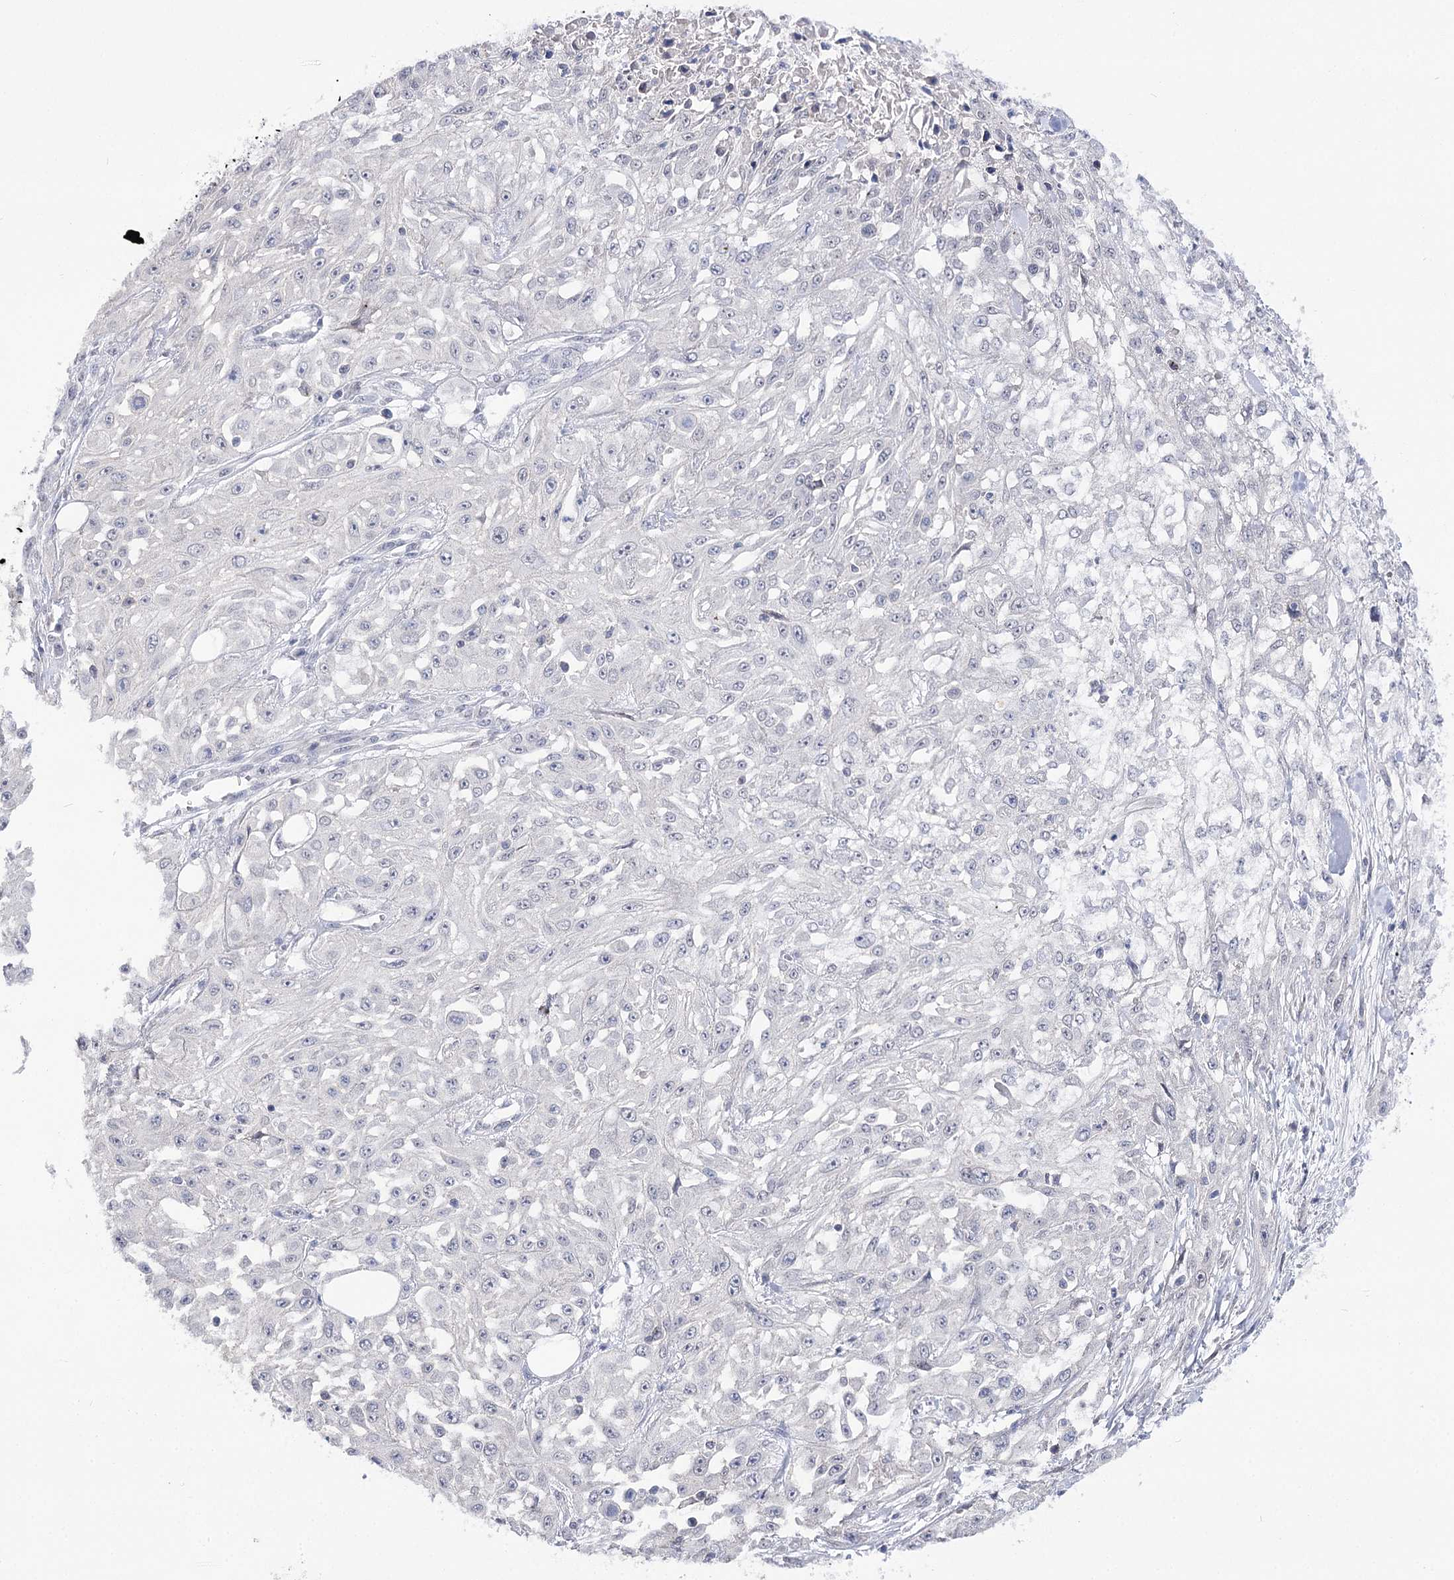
{"staining": {"intensity": "negative", "quantity": "none", "location": "none"}, "tissue": "skin cancer", "cell_type": "Tumor cells", "image_type": "cancer", "snomed": [{"axis": "morphology", "description": "Squamous cell carcinoma, NOS"}, {"axis": "morphology", "description": "Squamous cell carcinoma, metastatic, NOS"}, {"axis": "topography", "description": "Skin"}, {"axis": "topography", "description": "Lymph node"}], "caption": "IHC histopathology image of neoplastic tissue: skin cancer (metastatic squamous cell carcinoma) stained with DAB (3,3'-diaminobenzidine) demonstrates no significant protein staining in tumor cells. Nuclei are stained in blue.", "gene": "ATP10B", "patient": {"sex": "male", "age": 75}}